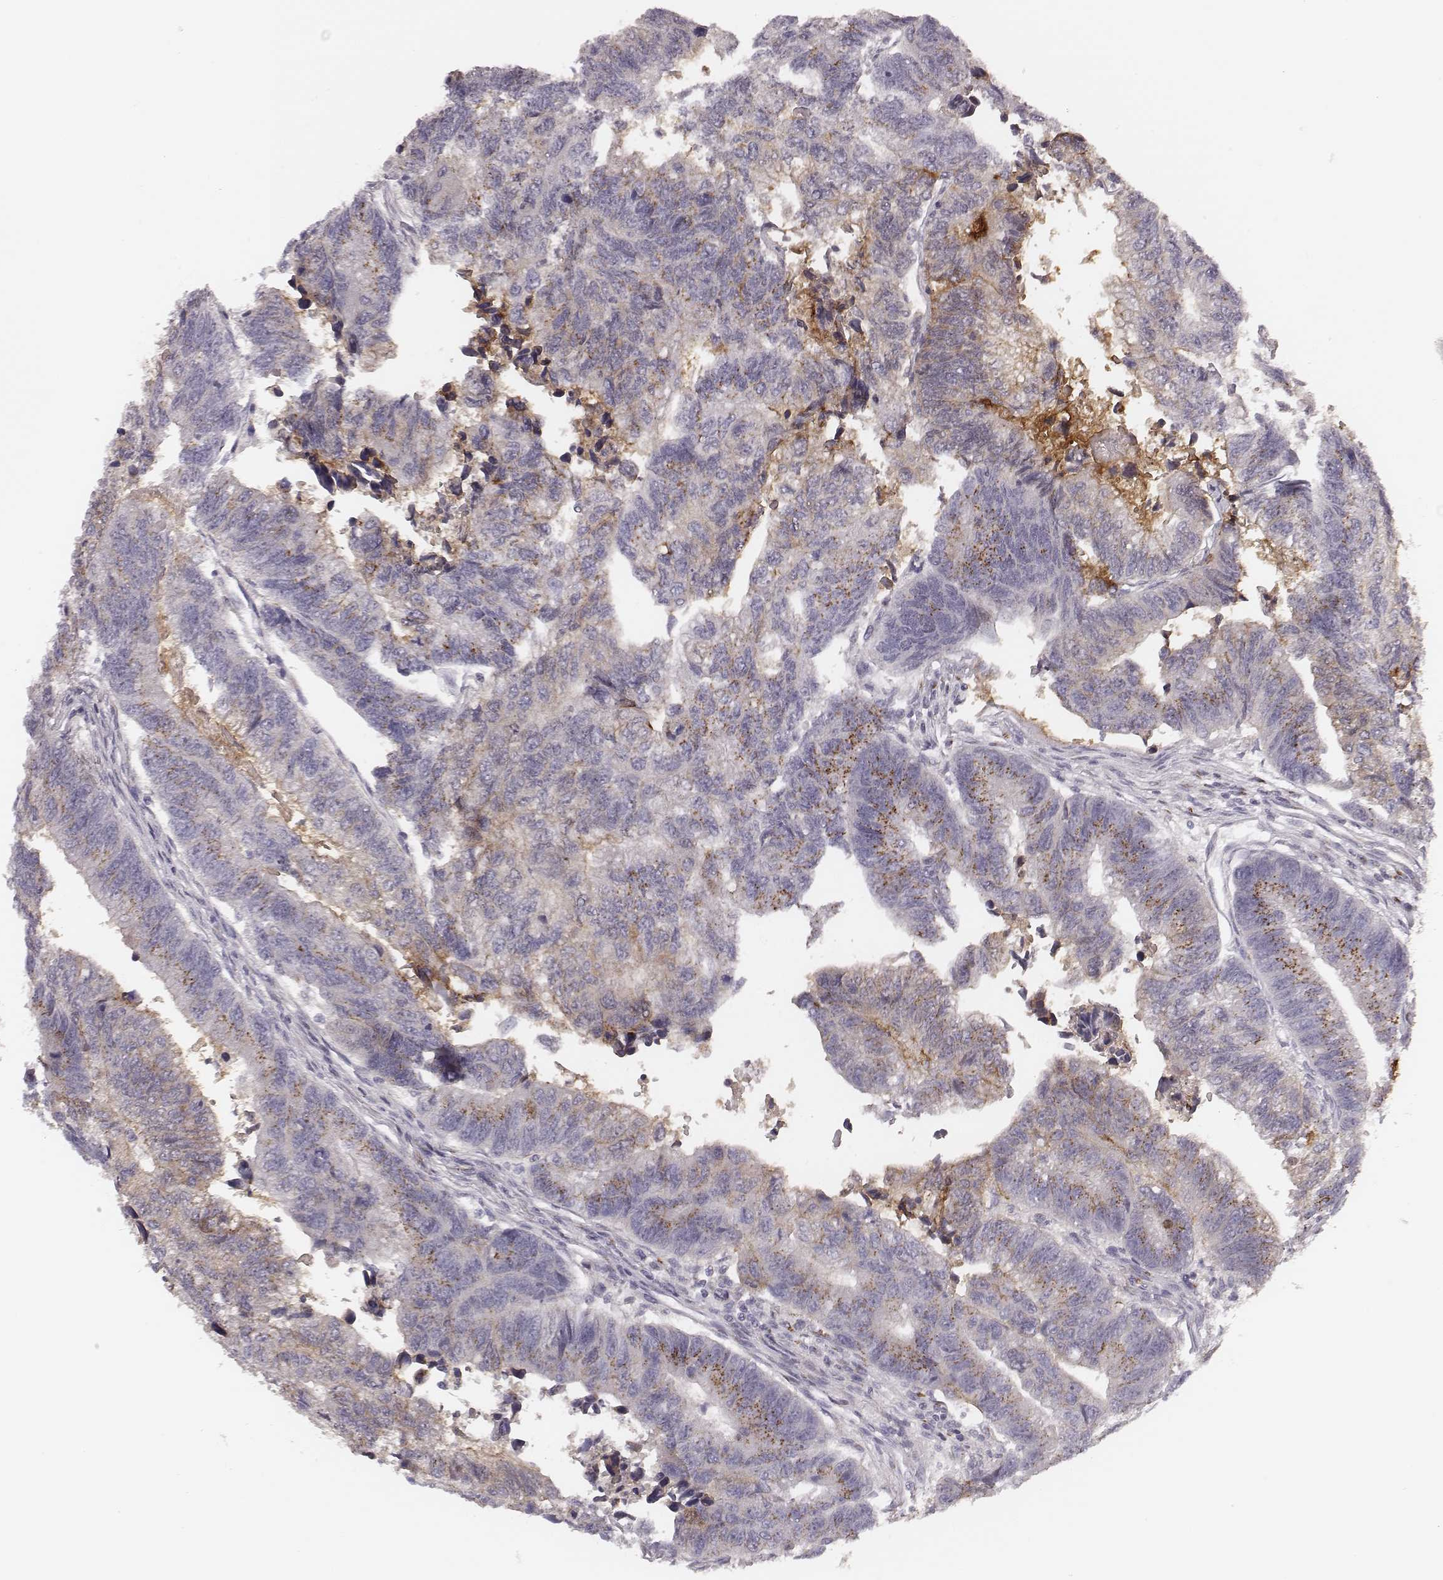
{"staining": {"intensity": "moderate", "quantity": ">75%", "location": "cytoplasmic/membranous"}, "tissue": "colorectal cancer", "cell_type": "Tumor cells", "image_type": "cancer", "snomed": [{"axis": "morphology", "description": "Adenocarcinoma, NOS"}, {"axis": "topography", "description": "Colon"}], "caption": "Moderate cytoplasmic/membranous protein staining is appreciated in approximately >75% of tumor cells in colorectal cancer (adenocarcinoma).", "gene": "SDCBP2", "patient": {"sex": "female", "age": 65}}